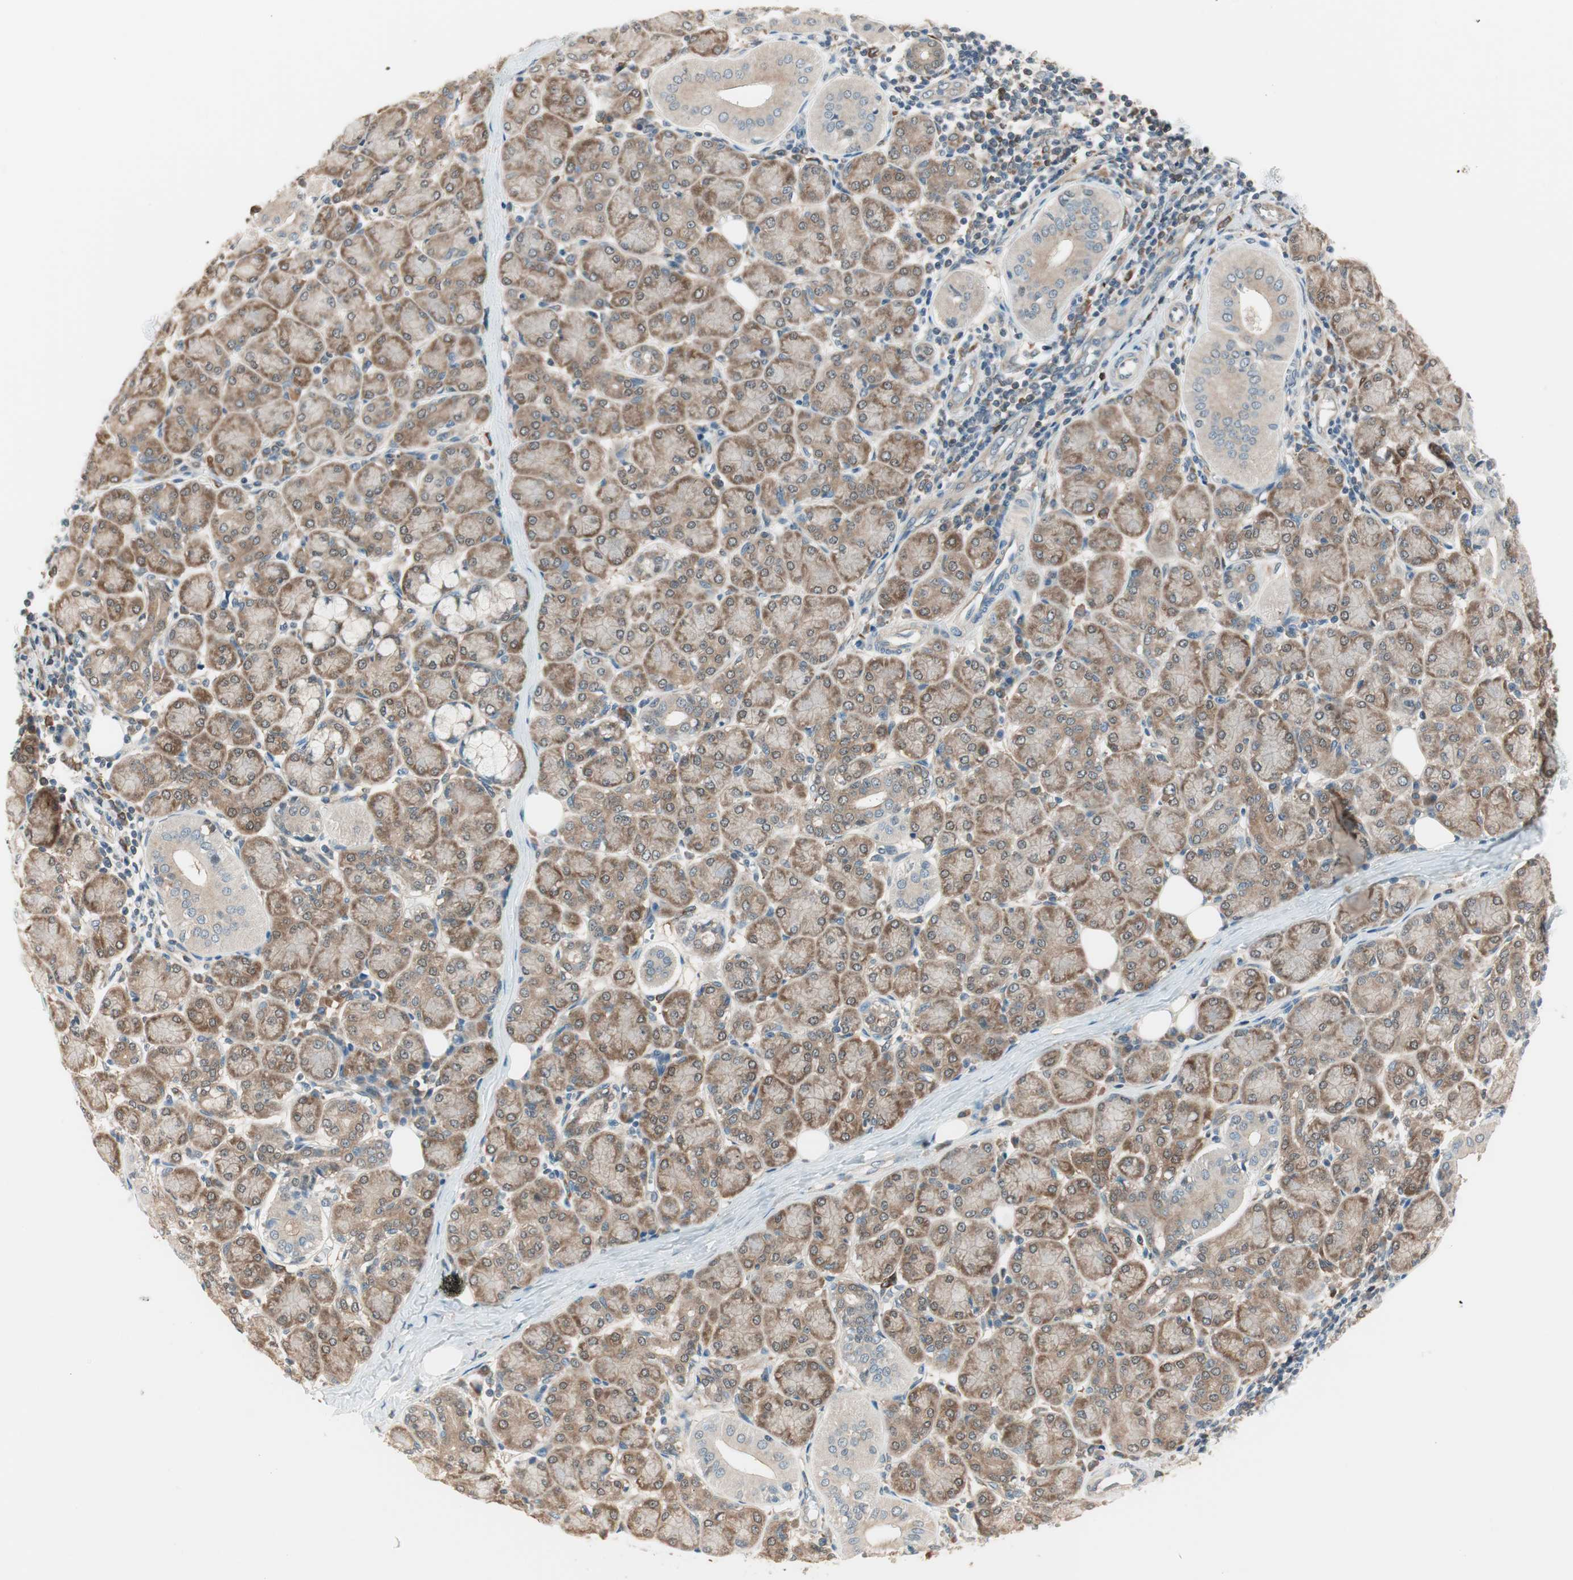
{"staining": {"intensity": "moderate", "quantity": ">75%", "location": "cytoplasmic/membranous,nuclear"}, "tissue": "salivary gland", "cell_type": "Glandular cells", "image_type": "normal", "snomed": [{"axis": "morphology", "description": "Normal tissue, NOS"}, {"axis": "morphology", "description": "Inflammation, NOS"}, {"axis": "topography", "description": "Lymph node"}, {"axis": "topography", "description": "Salivary gland"}], "caption": "Immunohistochemistry (IHC) histopathology image of unremarkable salivary gland: human salivary gland stained using immunohistochemistry displays medium levels of moderate protein expression localized specifically in the cytoplasmic/membranous,nuclear of glandular cells, appearing as a cytoplasmic/membranous,nuclear brown color.", "gene": "GALT", "patient": {"sex": "male", "age": 3}}